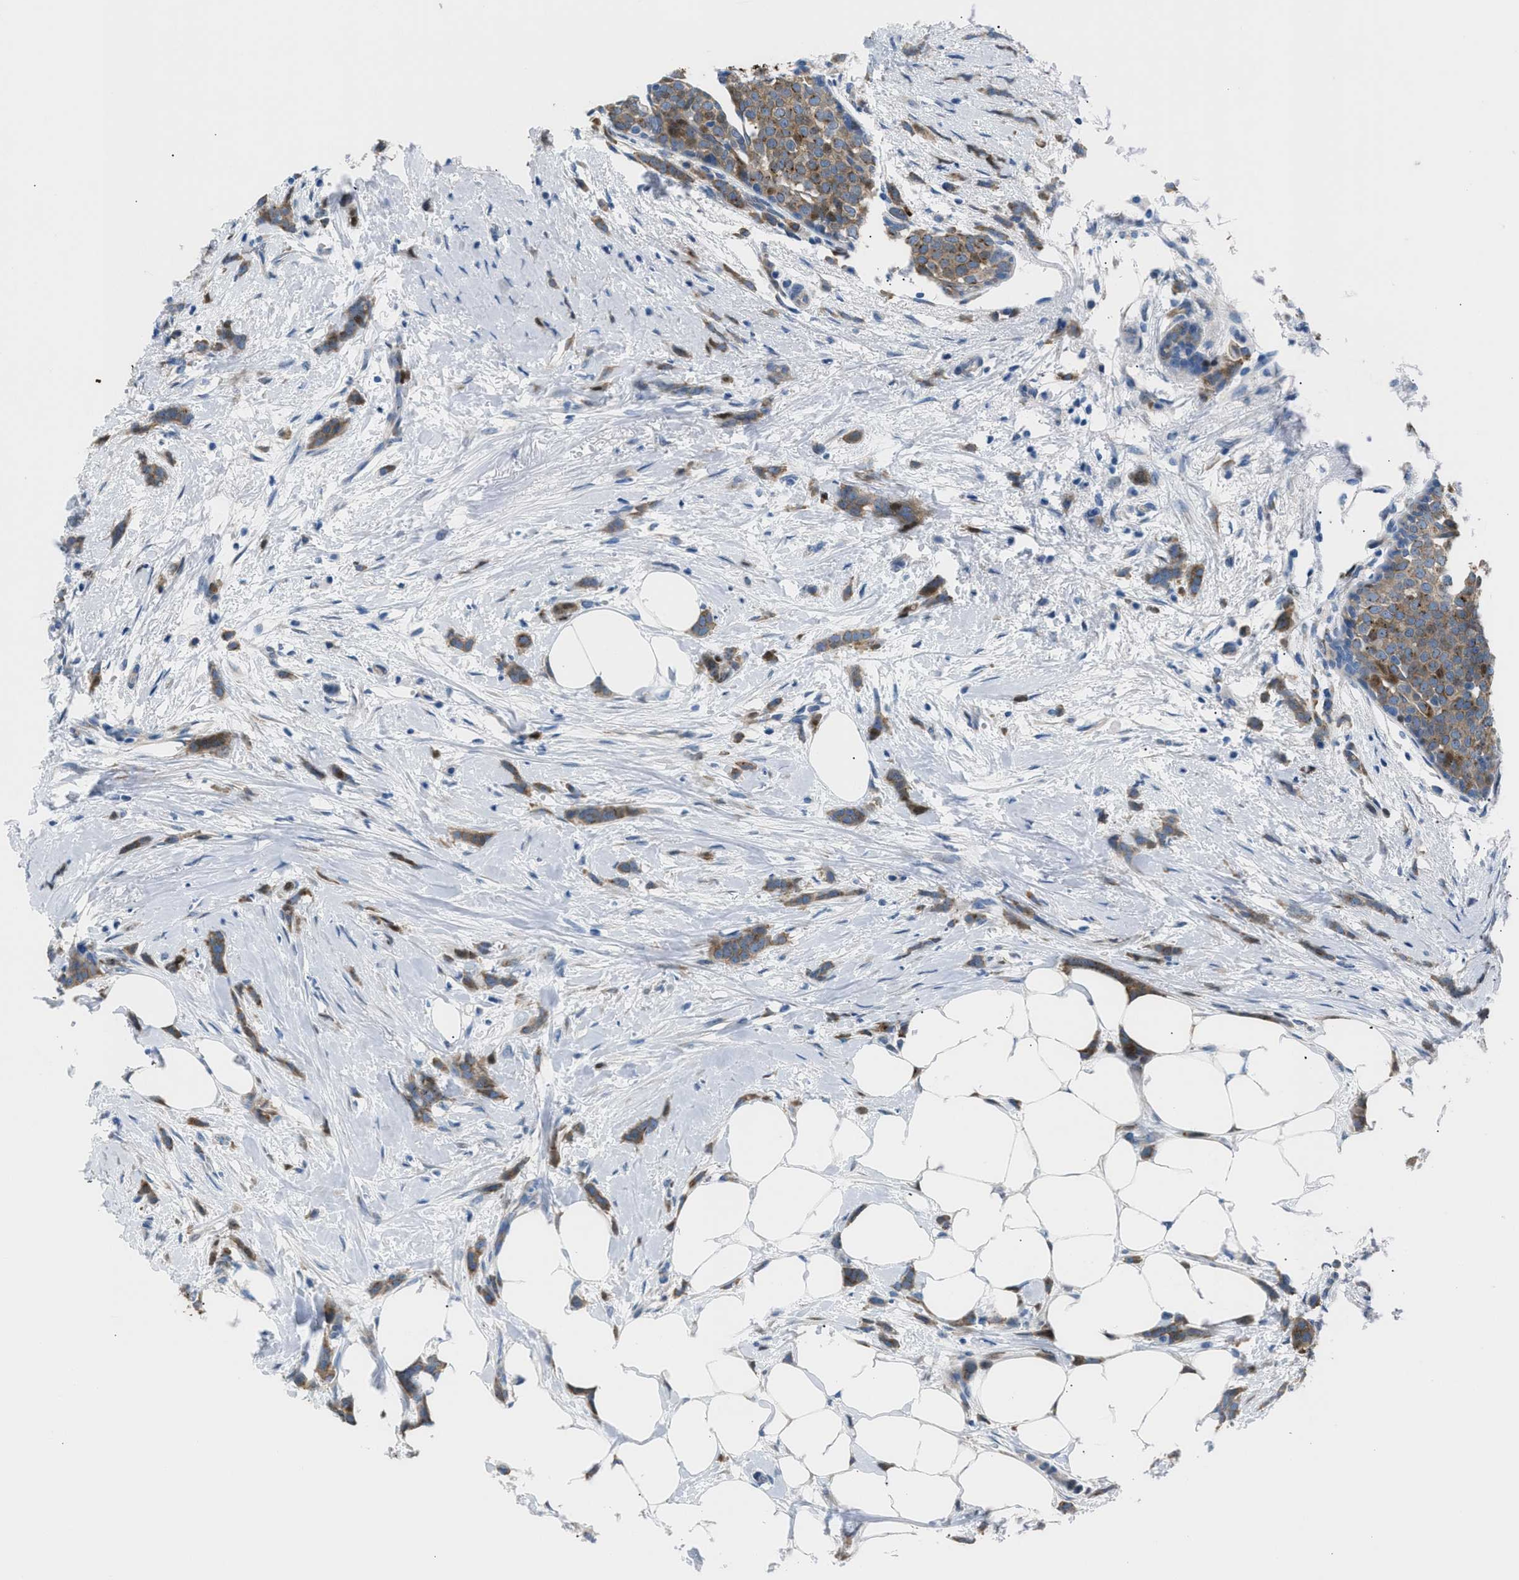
{"staining": {"intensity": "moderate", "quantity": ">75%", "location": "cytoplasmic/membranous"}, "tissue": "breast cancer", "cell_type": "Tumor cells", "image_type": "cancer", "snomed": [{"axis": "morphology", "description": "Lobular carcinoma, in situ"}, {"axis": "morphology", "description": "Lobular carcinoma"}, {"axis": "topography", "description": "Breast"}], "caption": "This is an image of immunohistochemistry staining of breast cancer, which shows moderate positivity in the cytoplasmic/membranous of tumor cells.", "gene": "ICA1", "patient": {"sex": "female", "age": 41}}